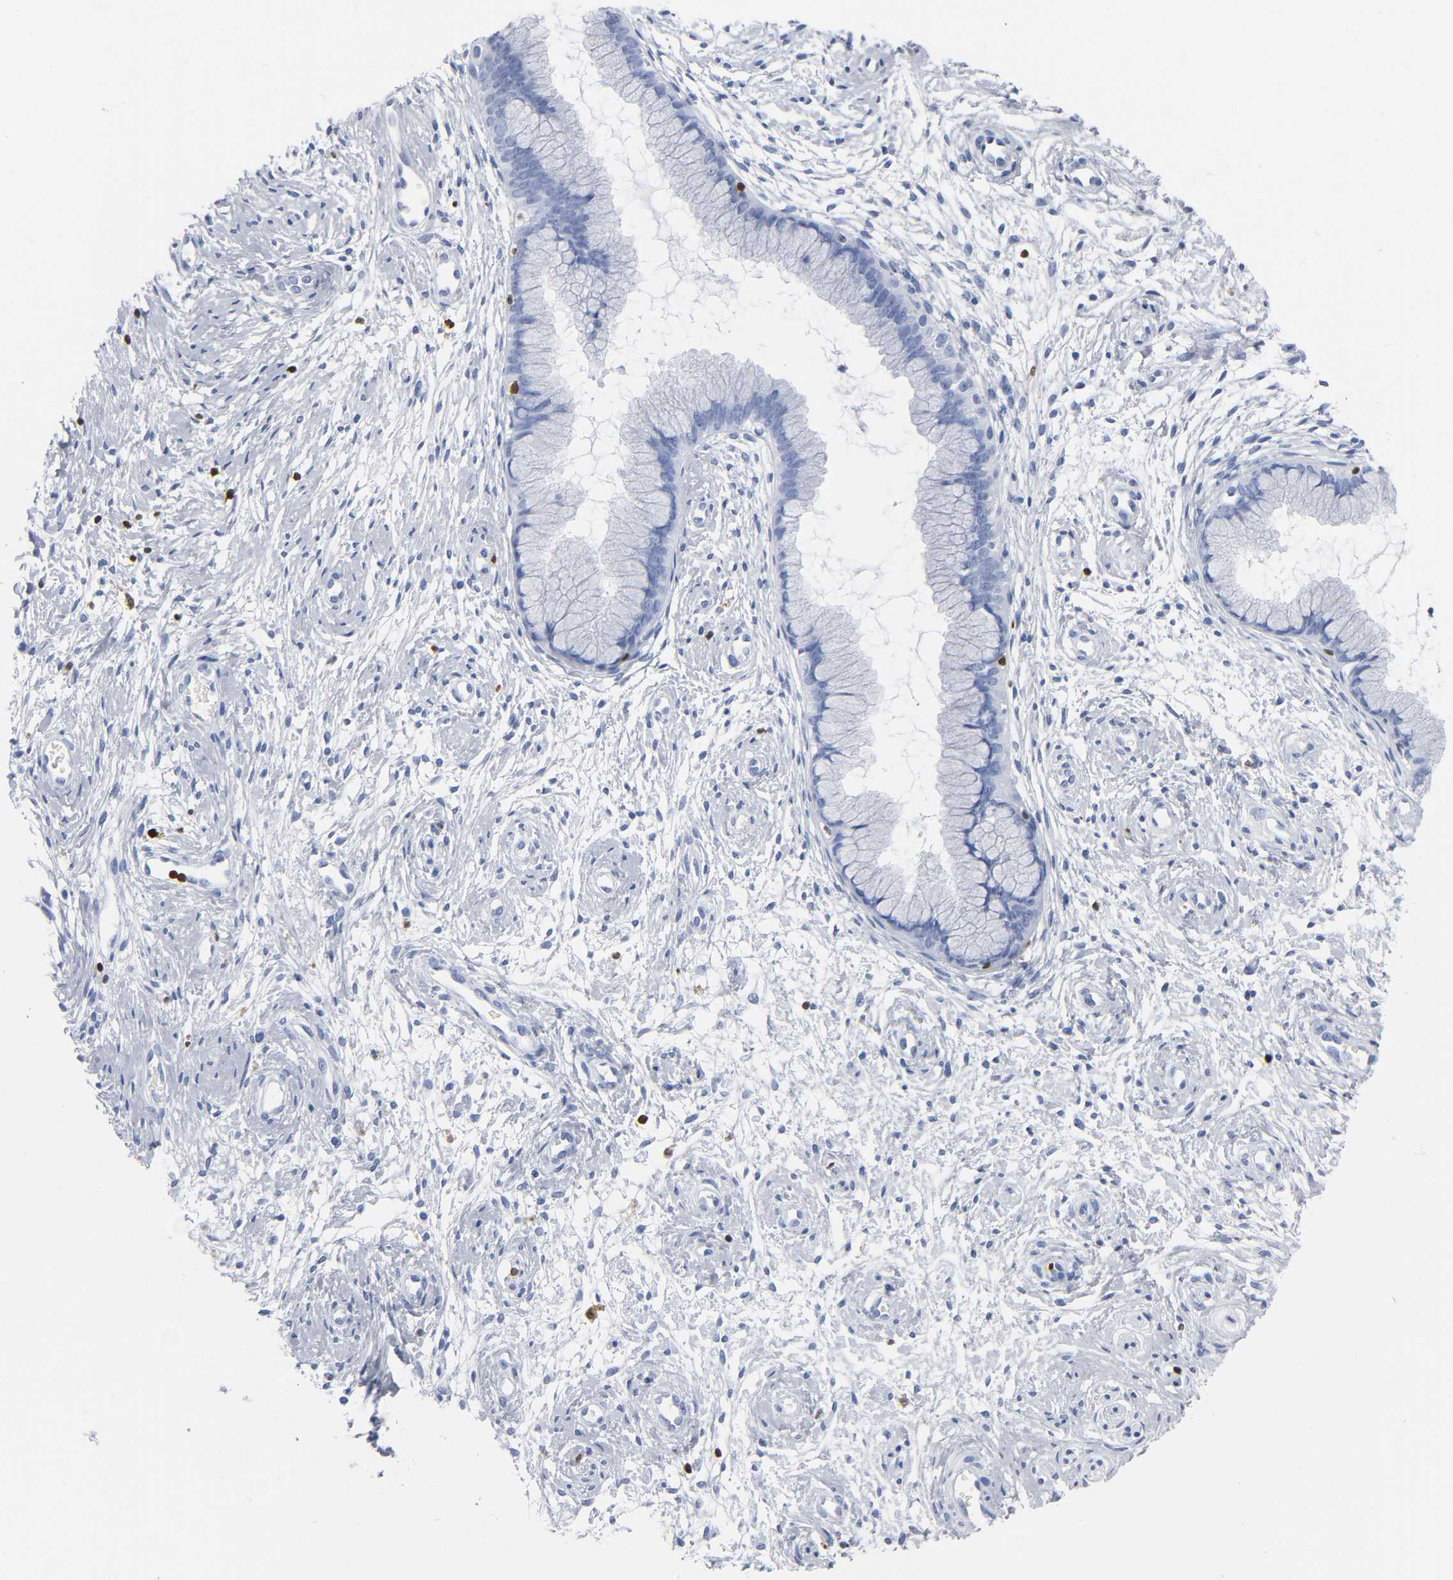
{"staining": {"intensity": "negative", "quantity": "none", "location": "none"}, "tissue": "cervix", "cell_type": "Glandular cells", "image_type": "normal", "snomed": [{"axis": "morphology", "description": "Normal tissue, NOS"}, {"axis": "topography", "description": "Cervix"}], "caption": "Glandular cells are negative for protein expression in benign human cervix. Nuclei are stained in blue.", "gene": "DOK2", "patient": {"sex": "female", "age": 39}}